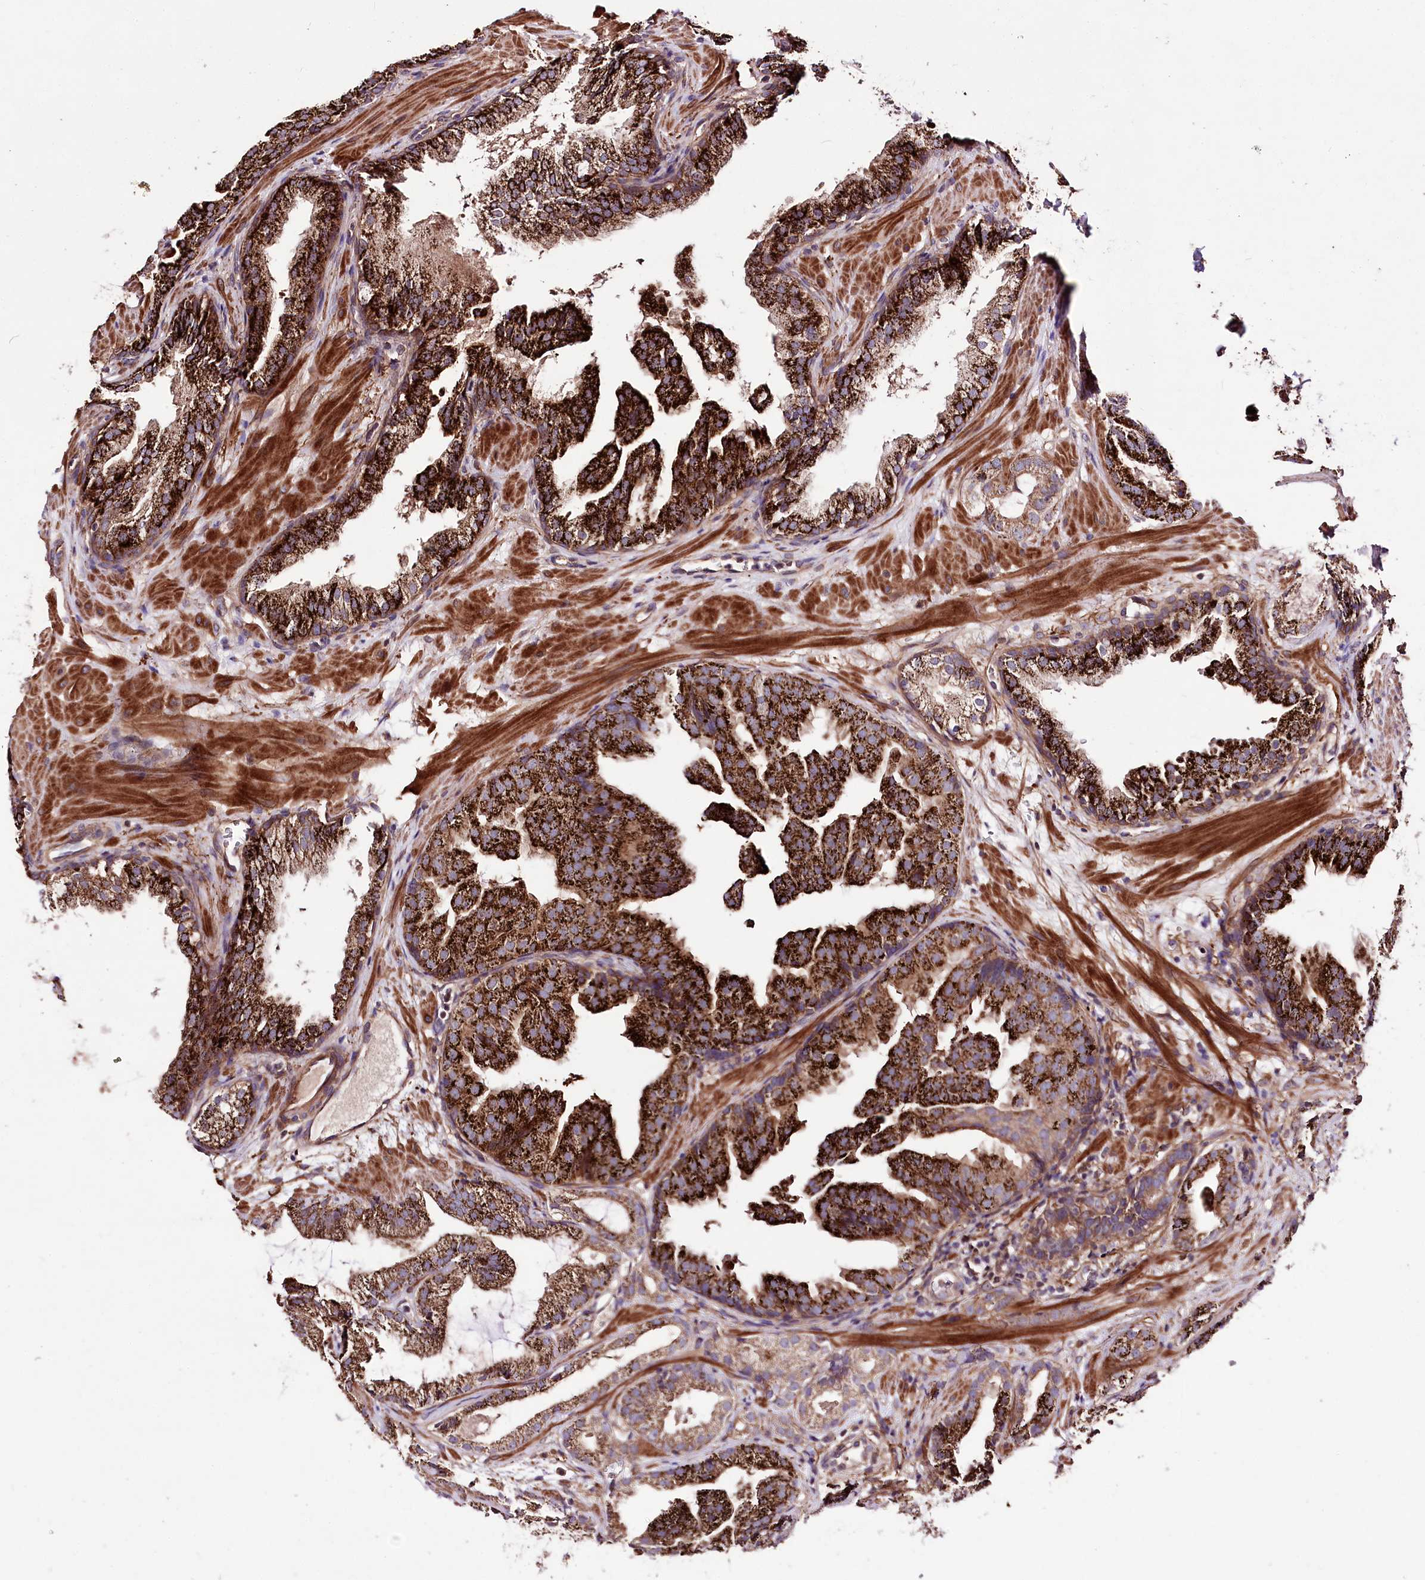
{"staining": {"intensity": "strong", "quantity": ">75%", "location": "cytoplasmic/membranous"}, "tissue": "prostate cancer", "cell_type": "Tumor cells", "image_type": "cancer", "snomed": [{"axis": "morphology", "description": "Adenocarcinoma, High grade"}, {"axis": "topography", "description": "Prostate"}], "caption": "Immunohistochemical staining of human high-grade adenocarcinoma (prostate) demonstrates high levels of strong cytoplasmic/membranous protein positivity in about >75% of tumor cells.", "gene": "WWC1", "patient": {"sex": "male", "age": 60}}